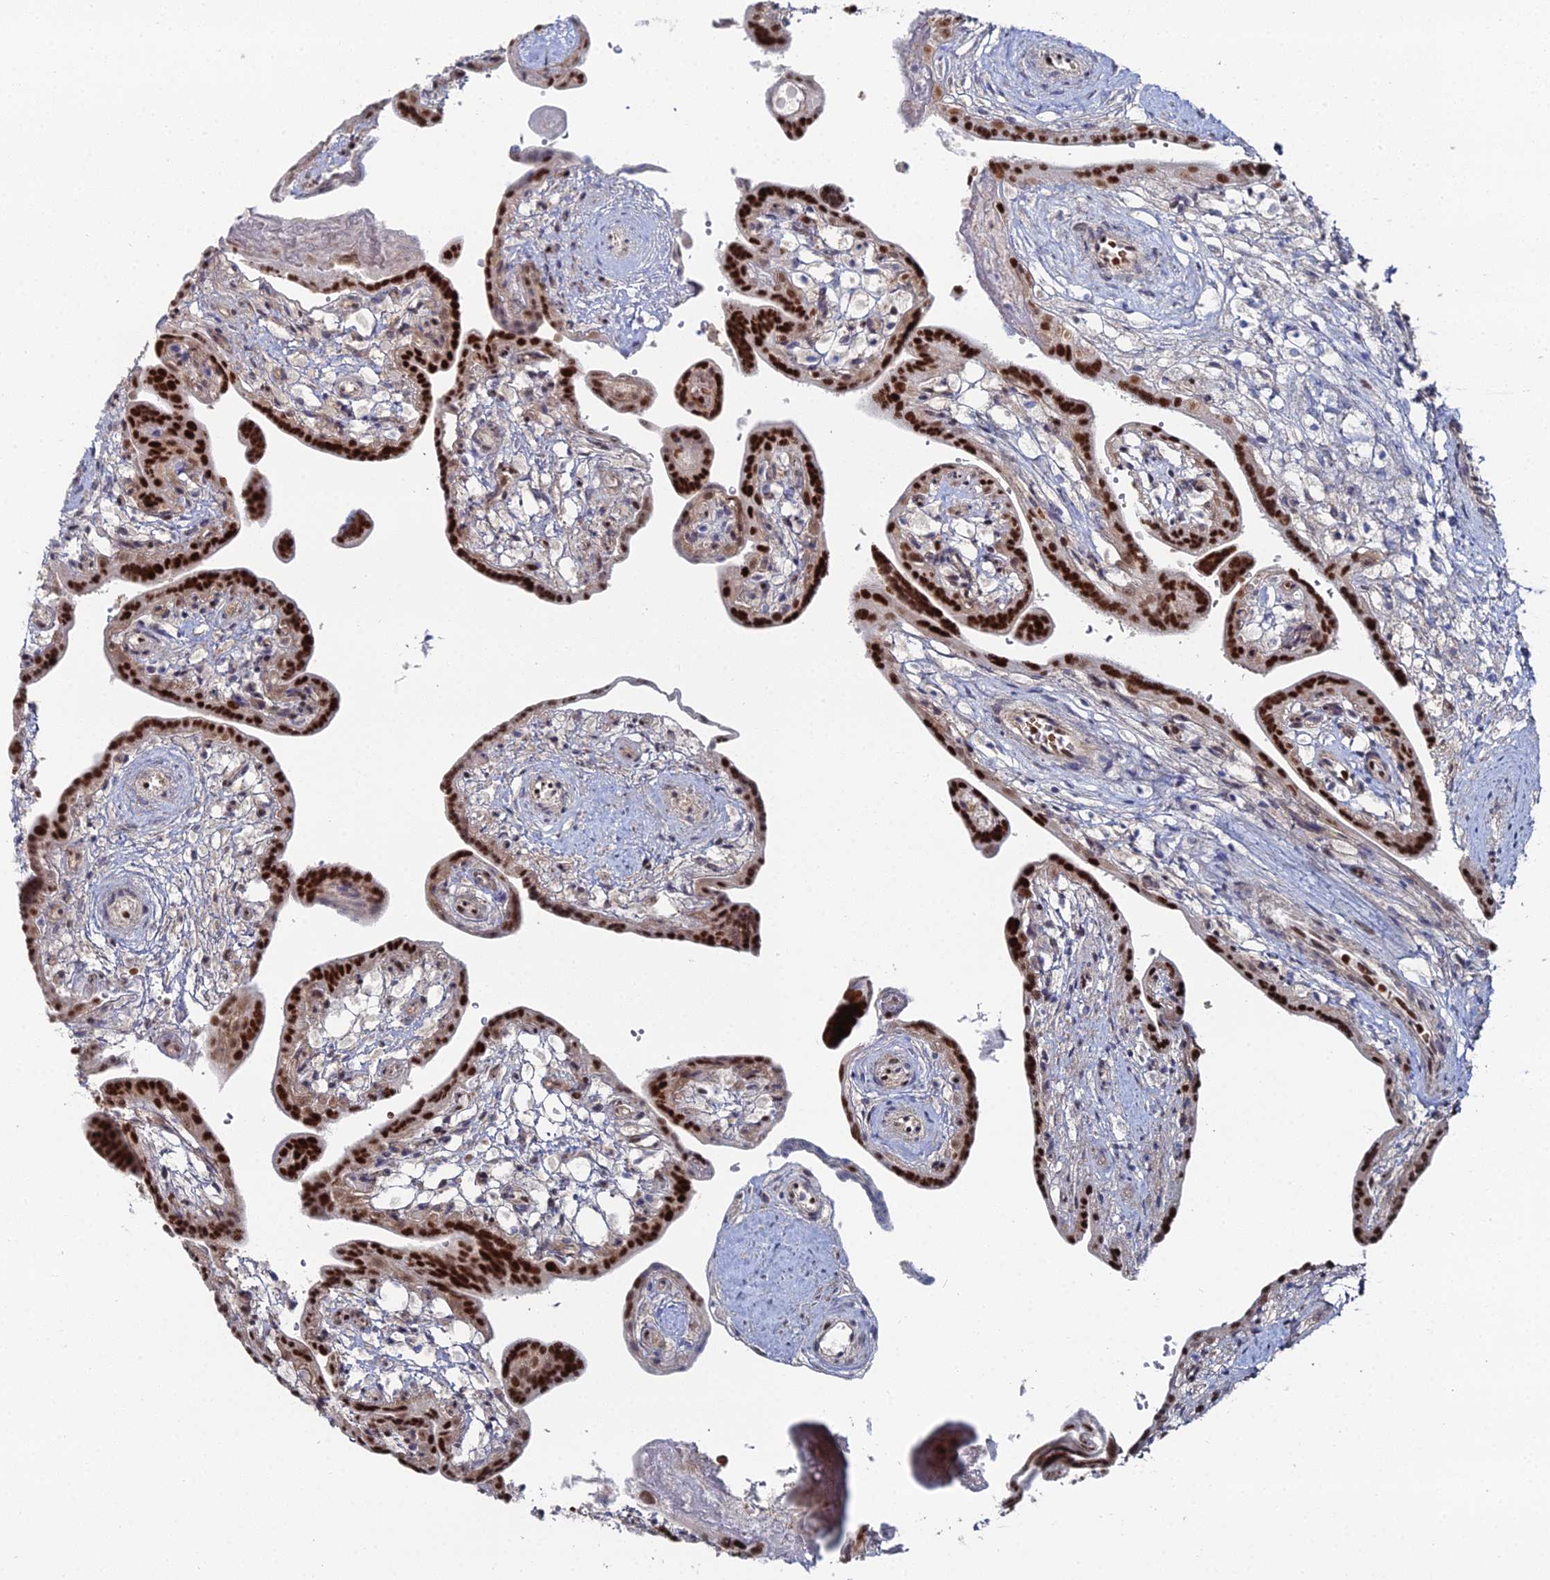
{"staining": {"intensity": "strong", "quantity": ">75%", "location": "nuclear"}, "tissue": "placenta", "cell_type": "Trophoblastic cells", "image_type": "normal", "snomed": [{"axis": "morphology", "description": "Normal tissue, NOS"}, {"axis": "topography", "description": "Placenta"}], "caption": "Normal placenta was stained to show a protein in brown. There is high levels of strong nuclear expression in about >75% of trophoblastic cells. Nuclei are stained in blue.", "gene": "GSC2", "patient": {"sex": "female", "age": 37}}